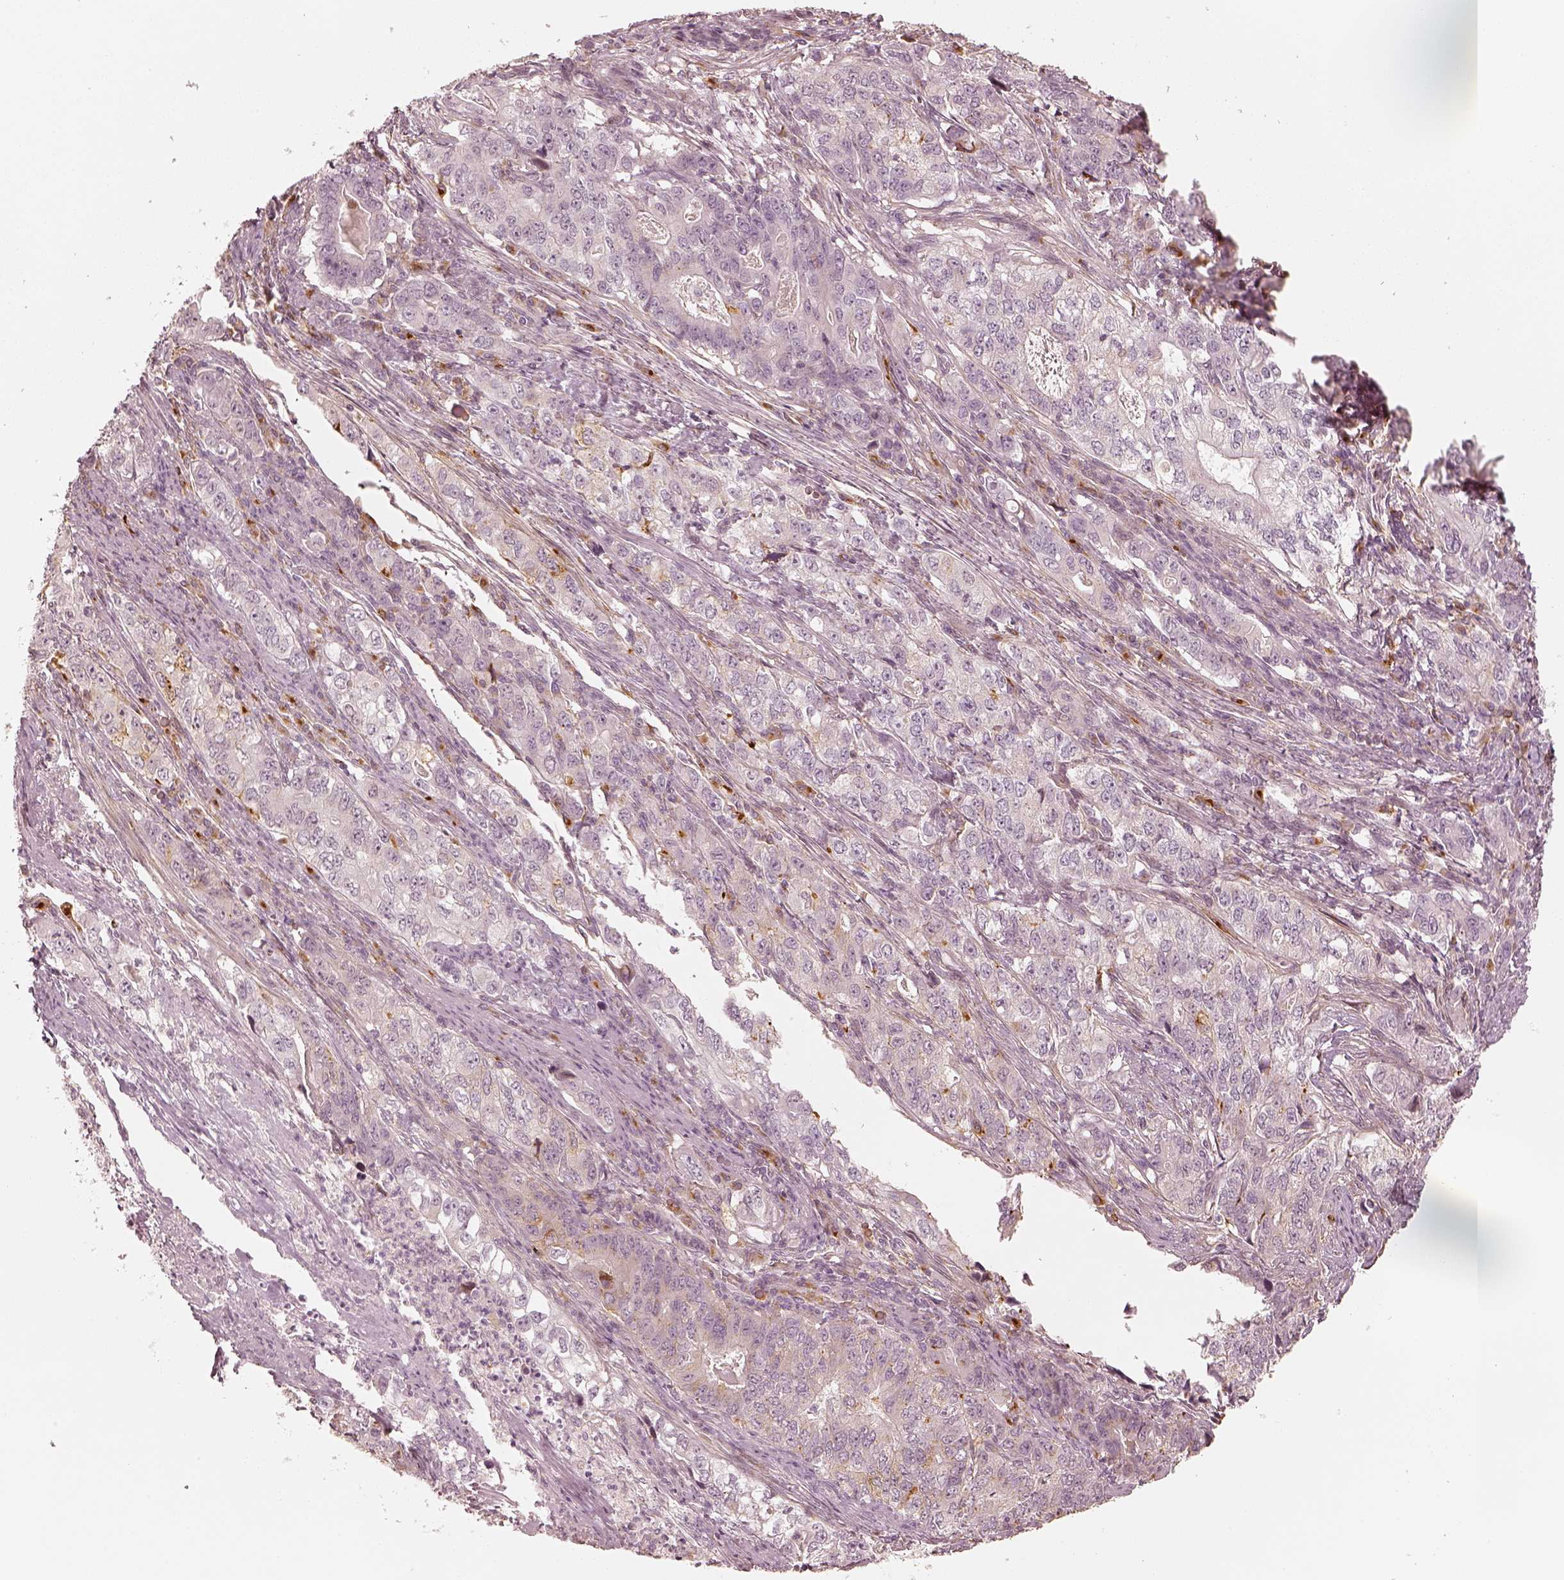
{"staining": {"intensity": "negative", "quantity": "none", "location": "none"}, "tissue": "stomach cancer", "cell_type": "Tumor cells", "image_type": "cancer", "snomed": [{"axis": "morphology", "description": "Adenocarcinoma, NOS"}, {"axis": "topography", "description": "Stomach, lower"}], "caption": "Immunohistochemistry (IHC) photomicrograph of adenocarcinoma (stomach) stained for a protein (brown), which reveals no positivity in tumor cells. (DAB (3,3'-diaminobenzidine) immunohistochemistry (IHC) visualized using brightfield microscopy, high magnification).", "gene": "GORASP2", "patient": {"sex": "female", "age": 72}}